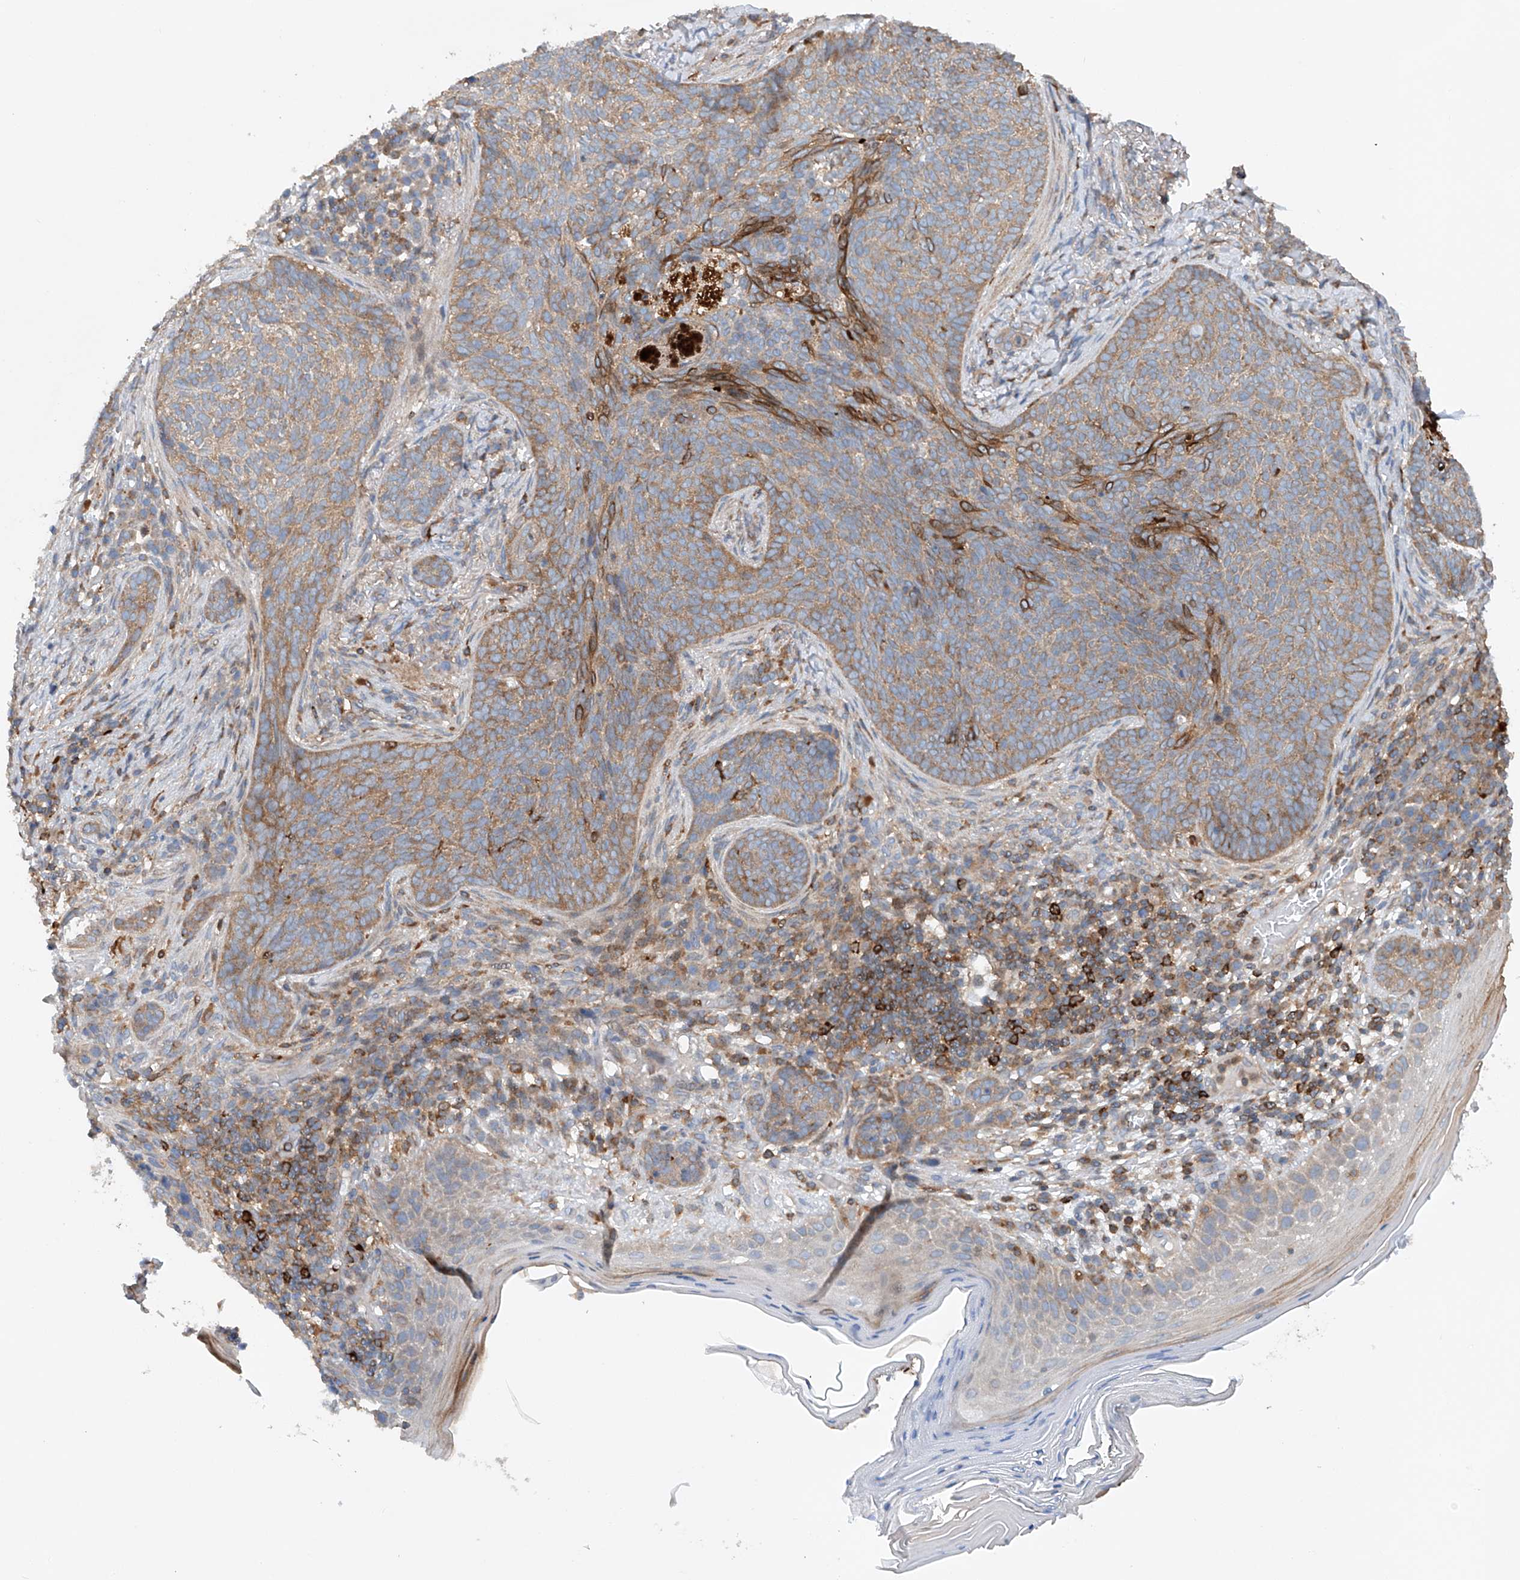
{"staining": {"intensity": "moderate", "quantity": ">75%", "location": "cytoplasmic/membranous"}, "tissue": "skin cancer", "cell_type": "Tumor cells", "image_type": "cancer", "snomed": [{"axis": "morphology", "description": "Basal cell carcinoma"}, {"axis": "topography", "description": "Skin"}], "caption": "Human skin cancer stained with a protein marker demonstrates moderate staining in tumor cells.", "gene": "CEP85L", "patient": {"sex": "male", "age": 85}}